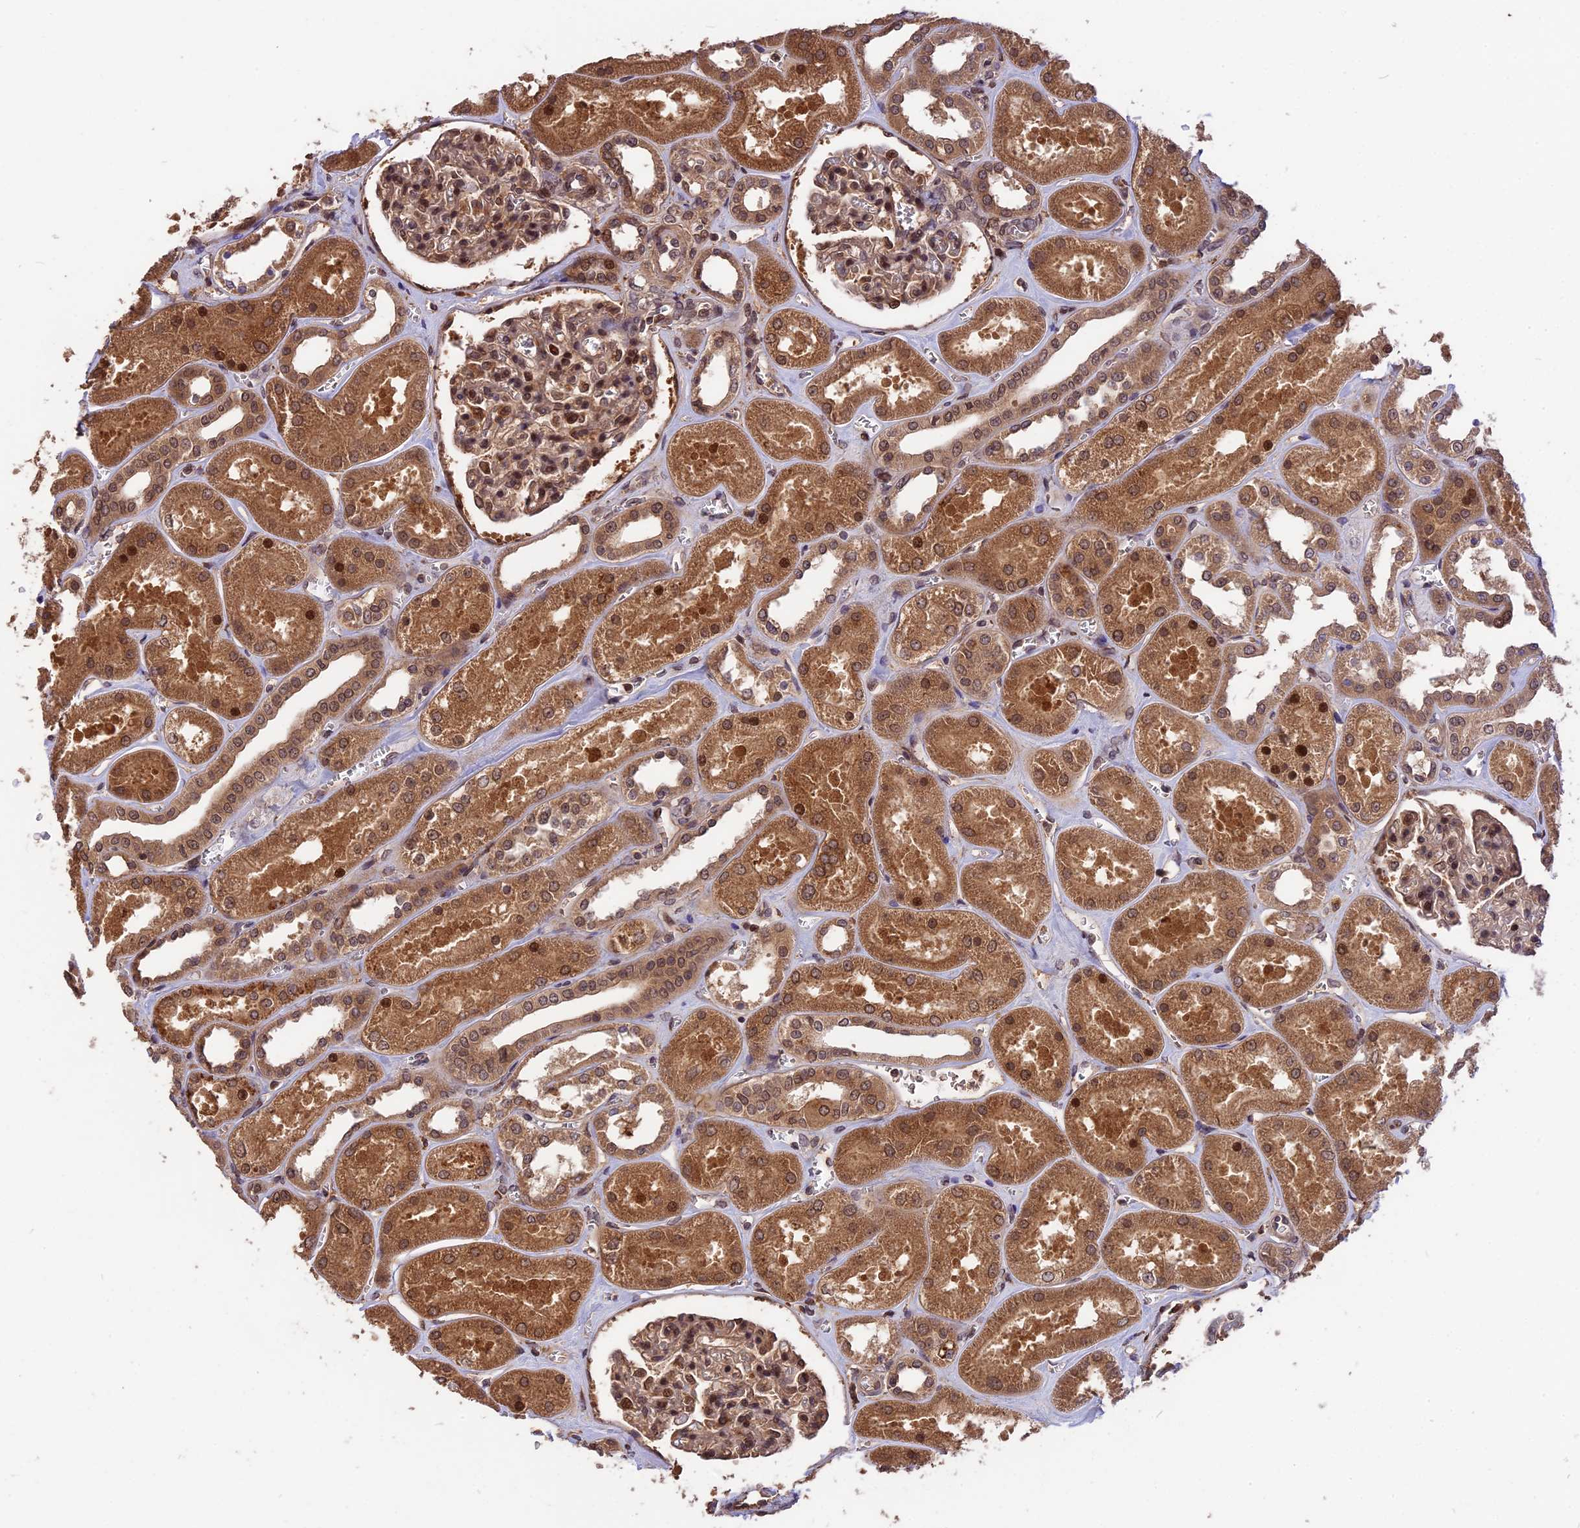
{"staining": {"intensity": "moderate", "quantity": "25%-75%", "location": "nuclear"}, "tissue": "kidney", "cell_type": "Cells in glomeruli", "image_type": "normal", "snomed": [{"axis": "morphology", "description": "Normal tissue, NOS"}, {"axis": "morphology", "description": "Adenocarcinoma, NOS"}, {"axis": "topography", "description": "Kidney"}], "caption": "Immunohistochemistry (IHC) (DAB (3,3'-diaminobenzidine)) staining of unremarkable human kidney demonstrates moderate nuclear protein staining in about 25%-75% of cells in glomeruli.", "gene": "ESCO1", "patient": {"sex": "female", "age": 68}}